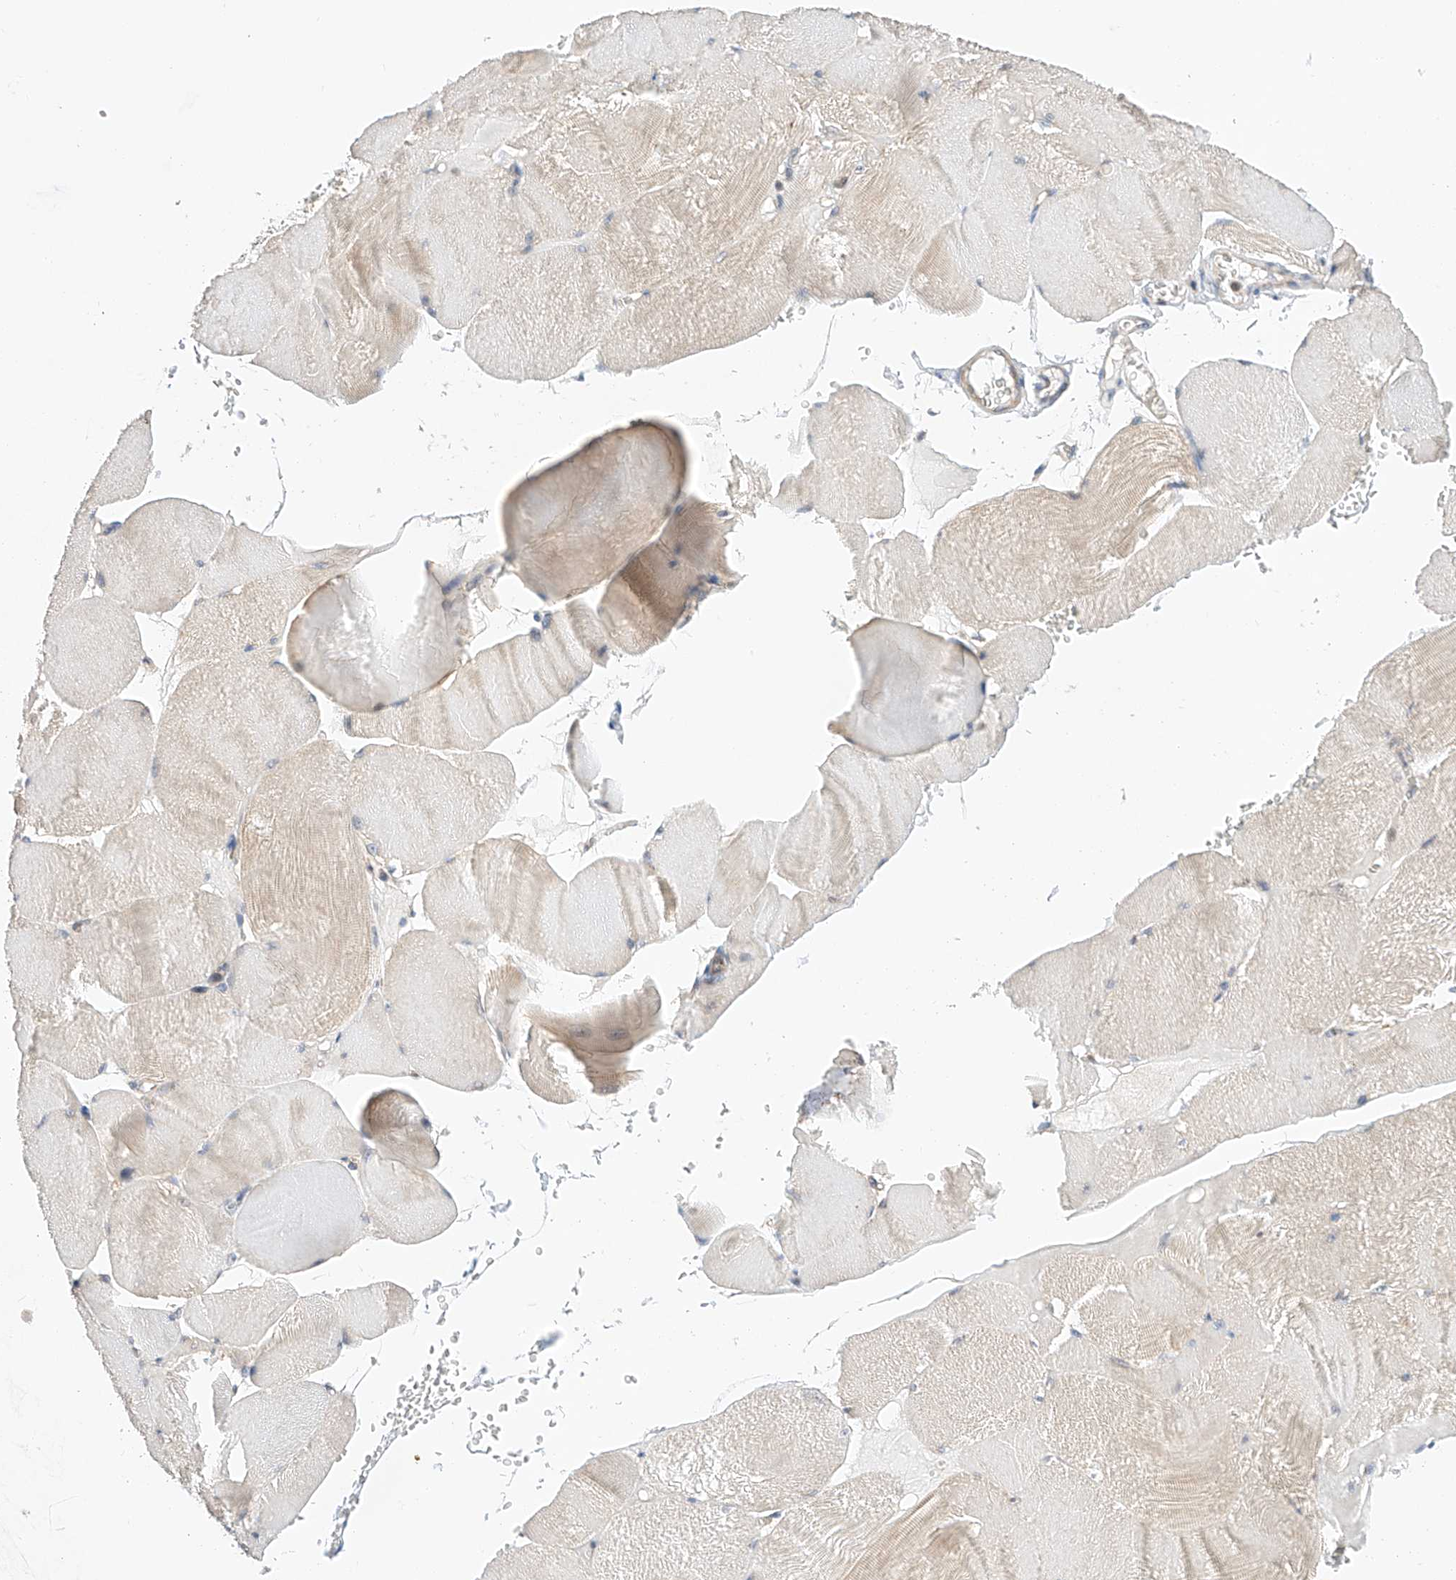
{"staining": {"intensity": "weak", "quantity": "<25%", "location": "cytoplasmic/membranous"}, "tissue": "skeletal muscle", "cell_type": "Myocytes", "image_type": "normal", "snomed": [{"axis": "morphology", "description": "Normal tissue, NOS"}, {"axis": "morphology", "description": "Basal cell carcinoma"}, {"axis": "topography", "description": "Skeletal muscle"}], "caption": "The image reveals no staining of myocytes in unremarkable skeletal muscle.", "gene": "C6orf118", "patient": {"sex": "female", "age": 64}}